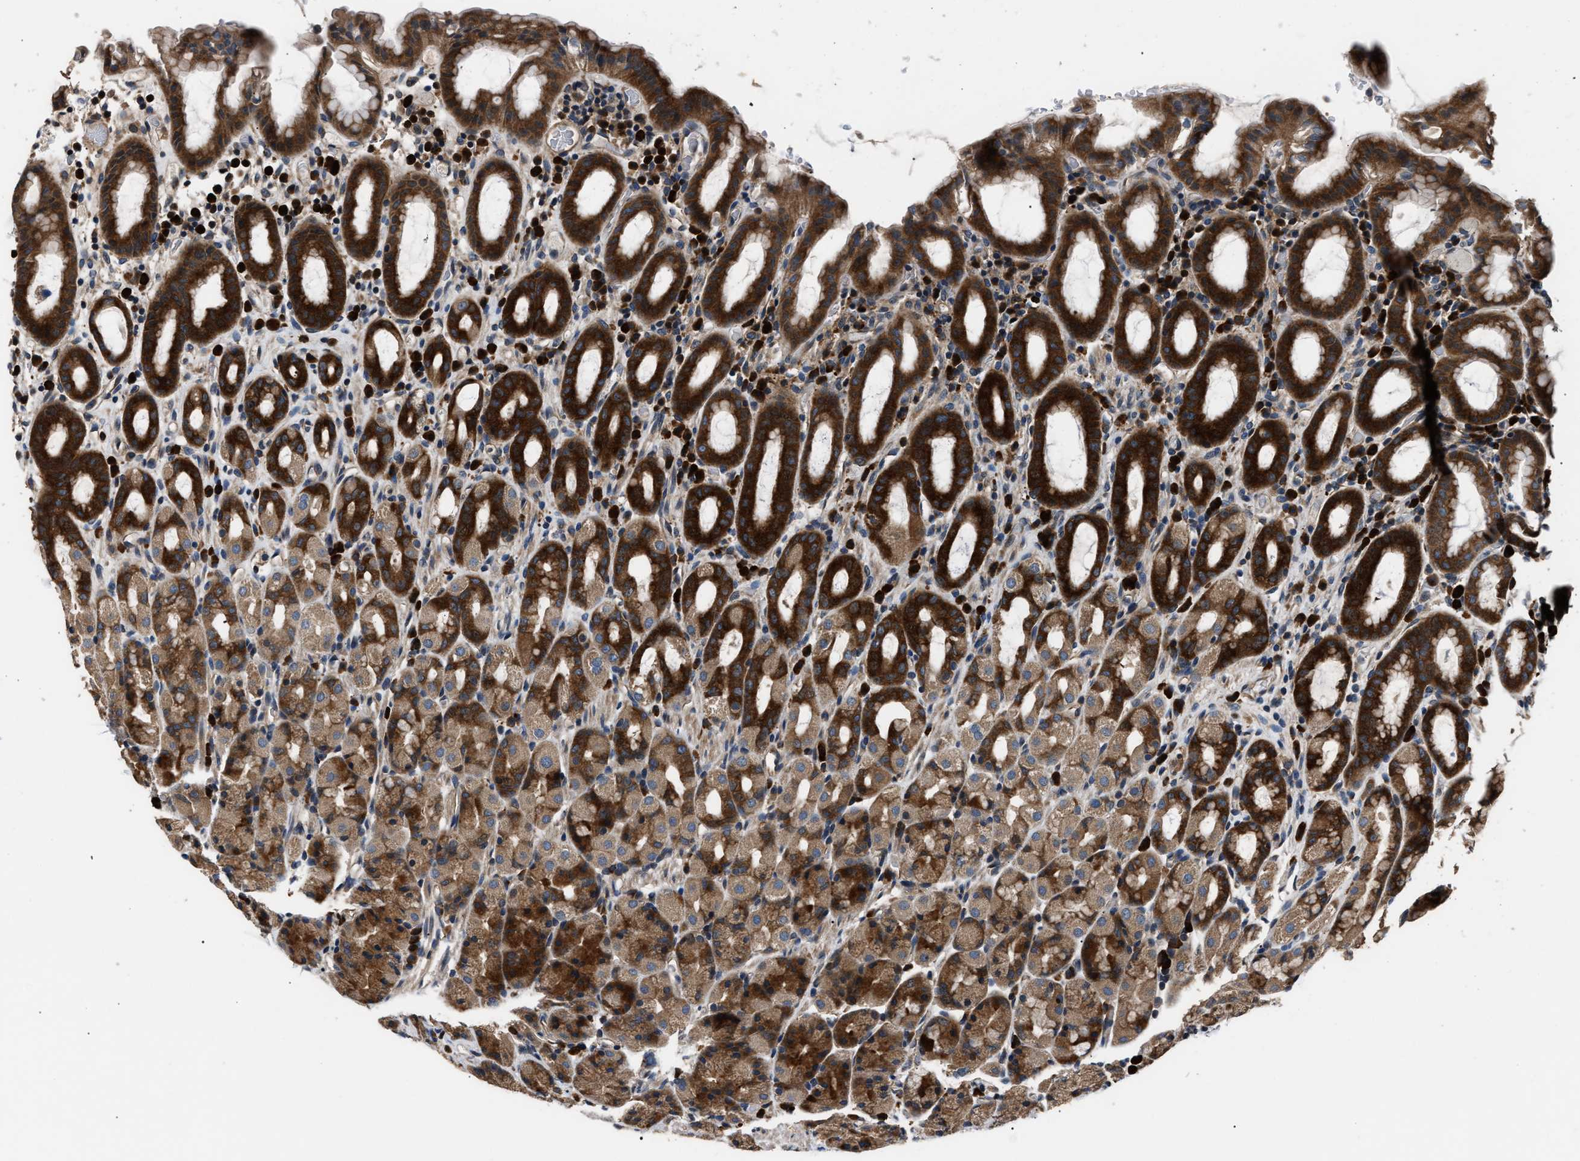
{"staining": {"intensity": "strong", "quantity": ">75%", "location": "cytoplasmic/membranous"}, "tissue": "stomach", "cell_type": "Glandular cells", "image_type": "normal", "snomed": [{"axis": "morphology", "description": "Normal tissue, NOS"}, {"axis": "topography", "description": "Stomach, upper"}], "caption": "Immunohistochemistry of benign human stomach demonstrates high levels of strong cytoplasmic/membranous positivity in about >75% of glandular cells. The protein is stained brown, and the nuclei are stained in blue (DAB (3,3'-diaminobenzidine) IHC with brightfield microscopy, high magnification).", "gene": "IMPDH2", "patient": {"sex": "male", "age": 68}}